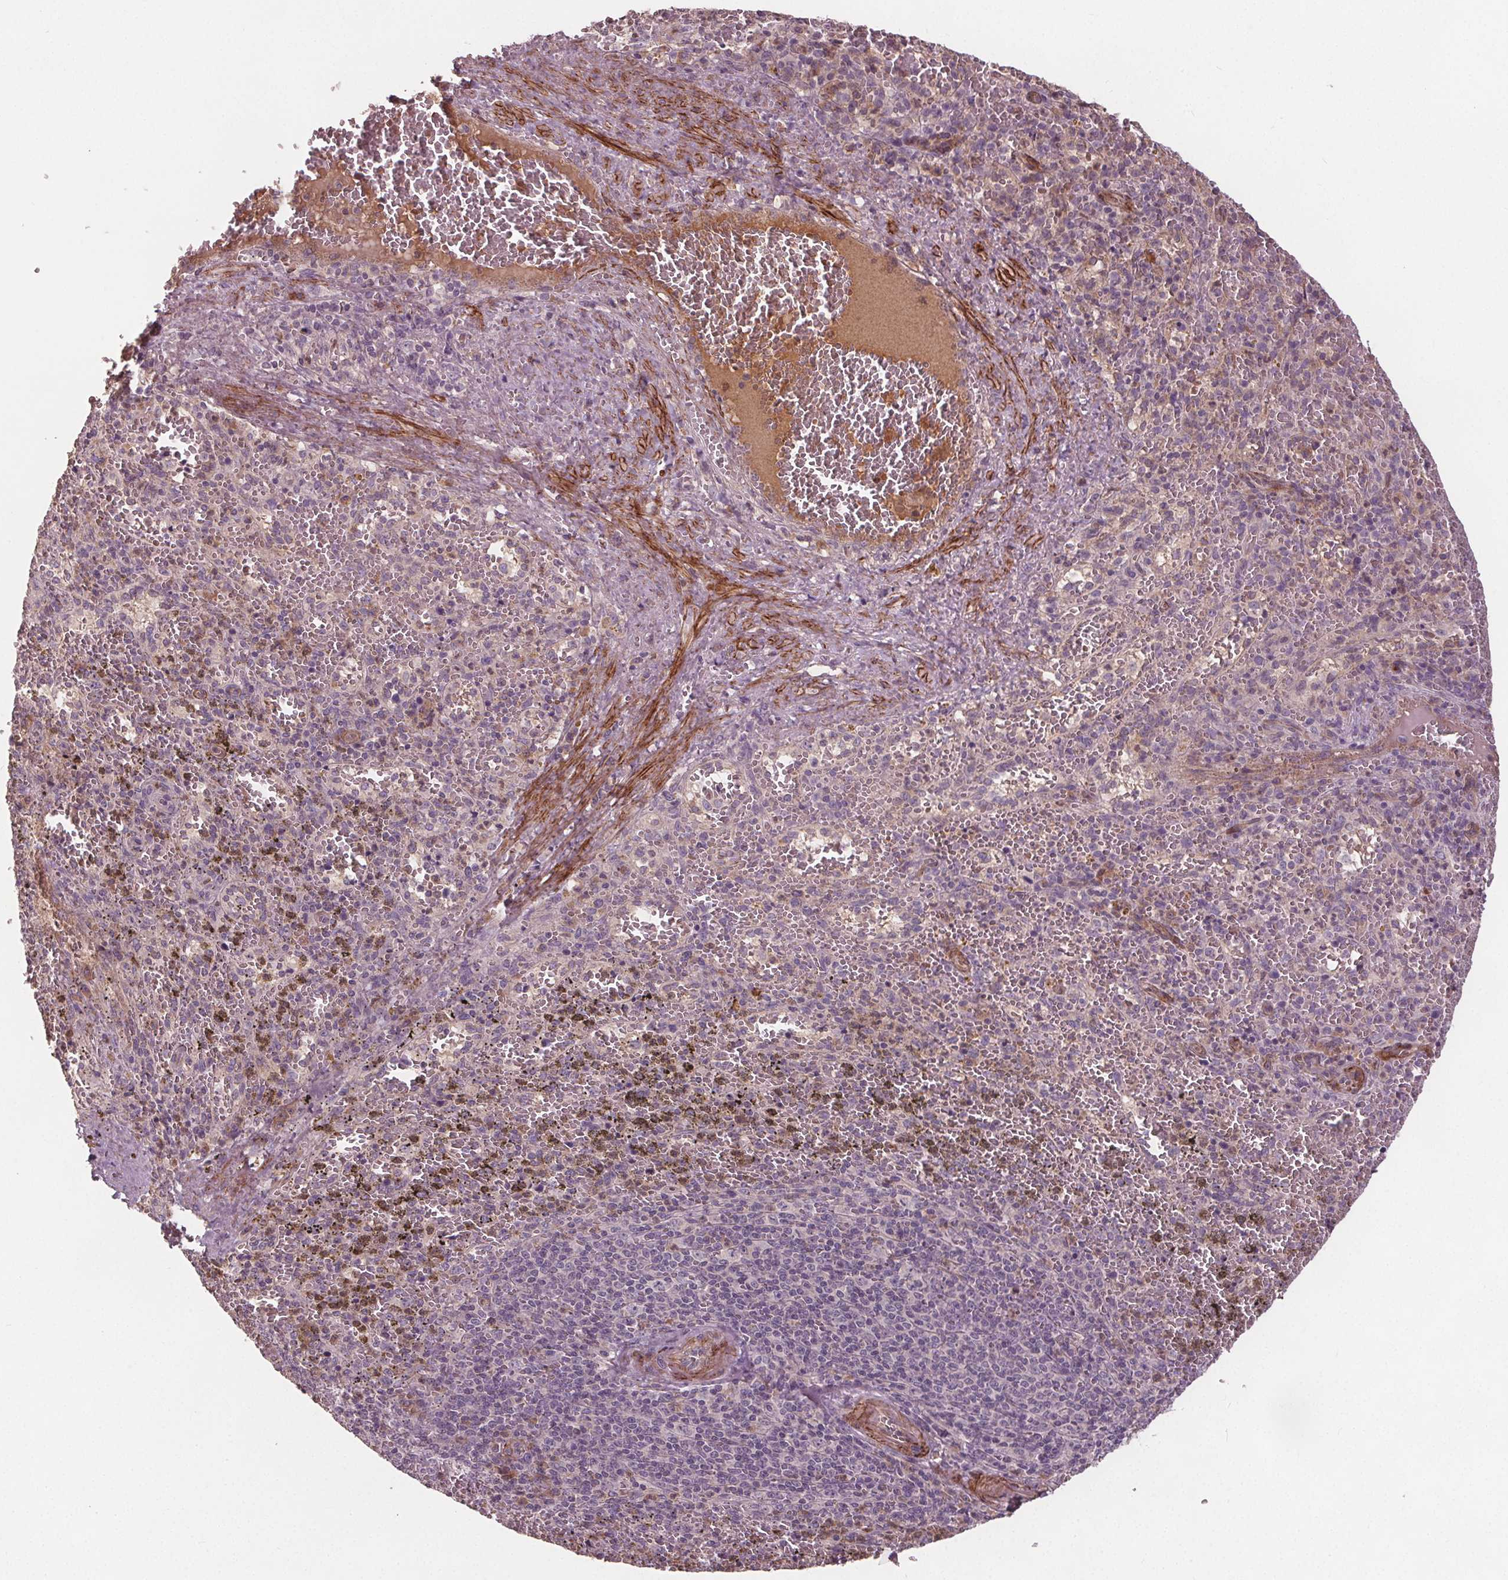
{"staining": {"intensity": "moderate", "quantity": "<25%", "location": "cytoplasmic/membranous"}, "tissue": "spleen", "cell_type": "Cells in red pulp", "image_type": "normal", "snomed": [{"axis": "morphology", "description": "Normal tissue, NOS"}, {"axis": "topography", "description": "Spleen"}], "caption": "Immunohistochemical staining of unremarkable human spleen exhibits <25% levels of moderate cytoplasmic/membranous protein expression in about <25% of cells in red pulp.", "gene": "PDGFD", "patient": {"sex": "female", "age": 50}}